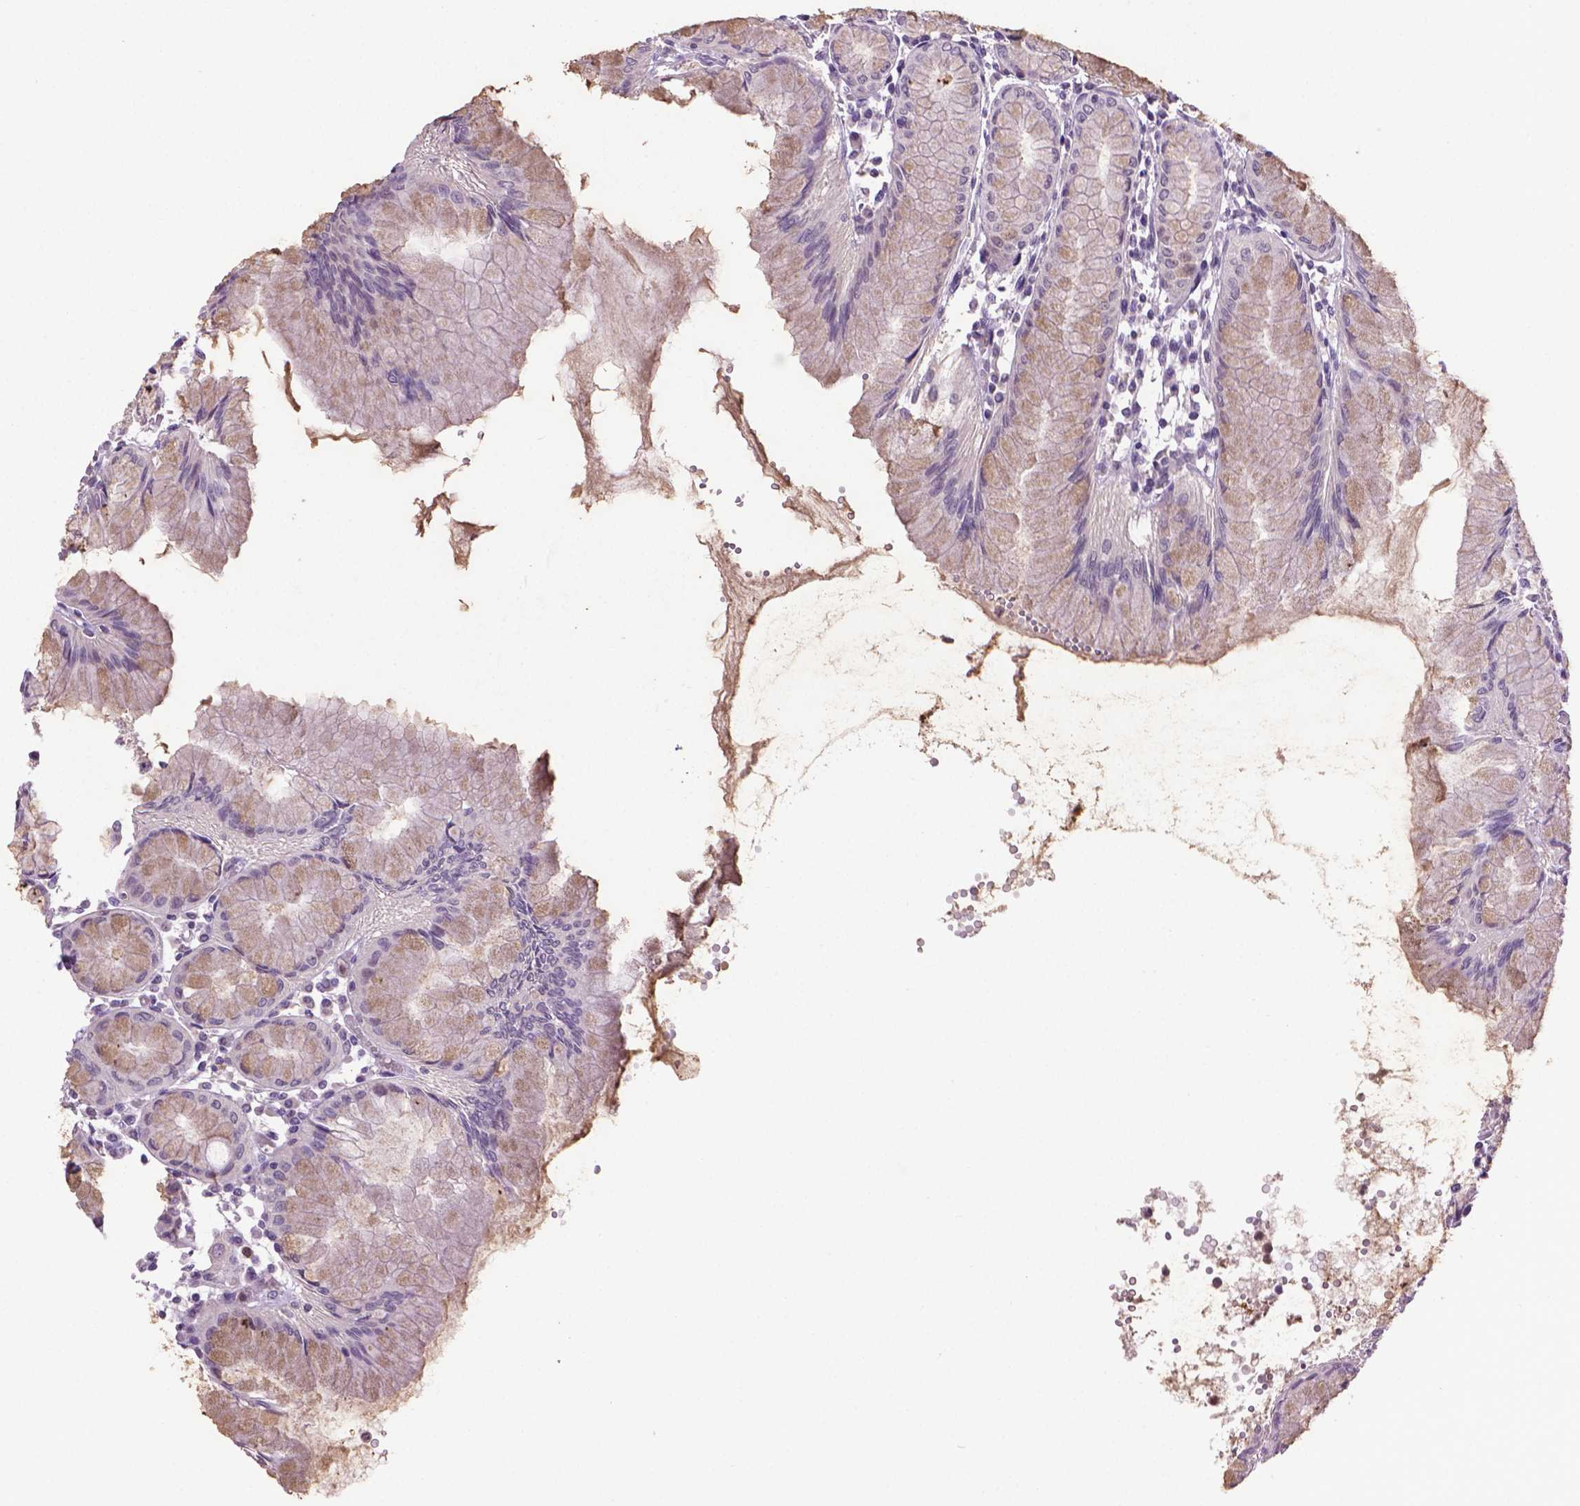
{"staining": {"intensity": "moderate", "quantity": "25%-75%", "location": "cytoplasmic/membranous"}, "tissue": "stomach", "cell_type": "Glandular cells", "image_type": "normal", "snomed": [{"axis": "morphology", "description": "Normal tissue, NOS"}, {"axis": "topography", "description": "Stomach"}], "caption": "This micrograph displays unremarkable stomach stained with immunohistochemistry to label a protein in brown. The cytoplasmic/membranous of glandular cells show moderate positivity for the protein. Nuclei are counter-stained blue.", "gene": "CDKN2D", "patient": {"sex": "female", "age": 57}}